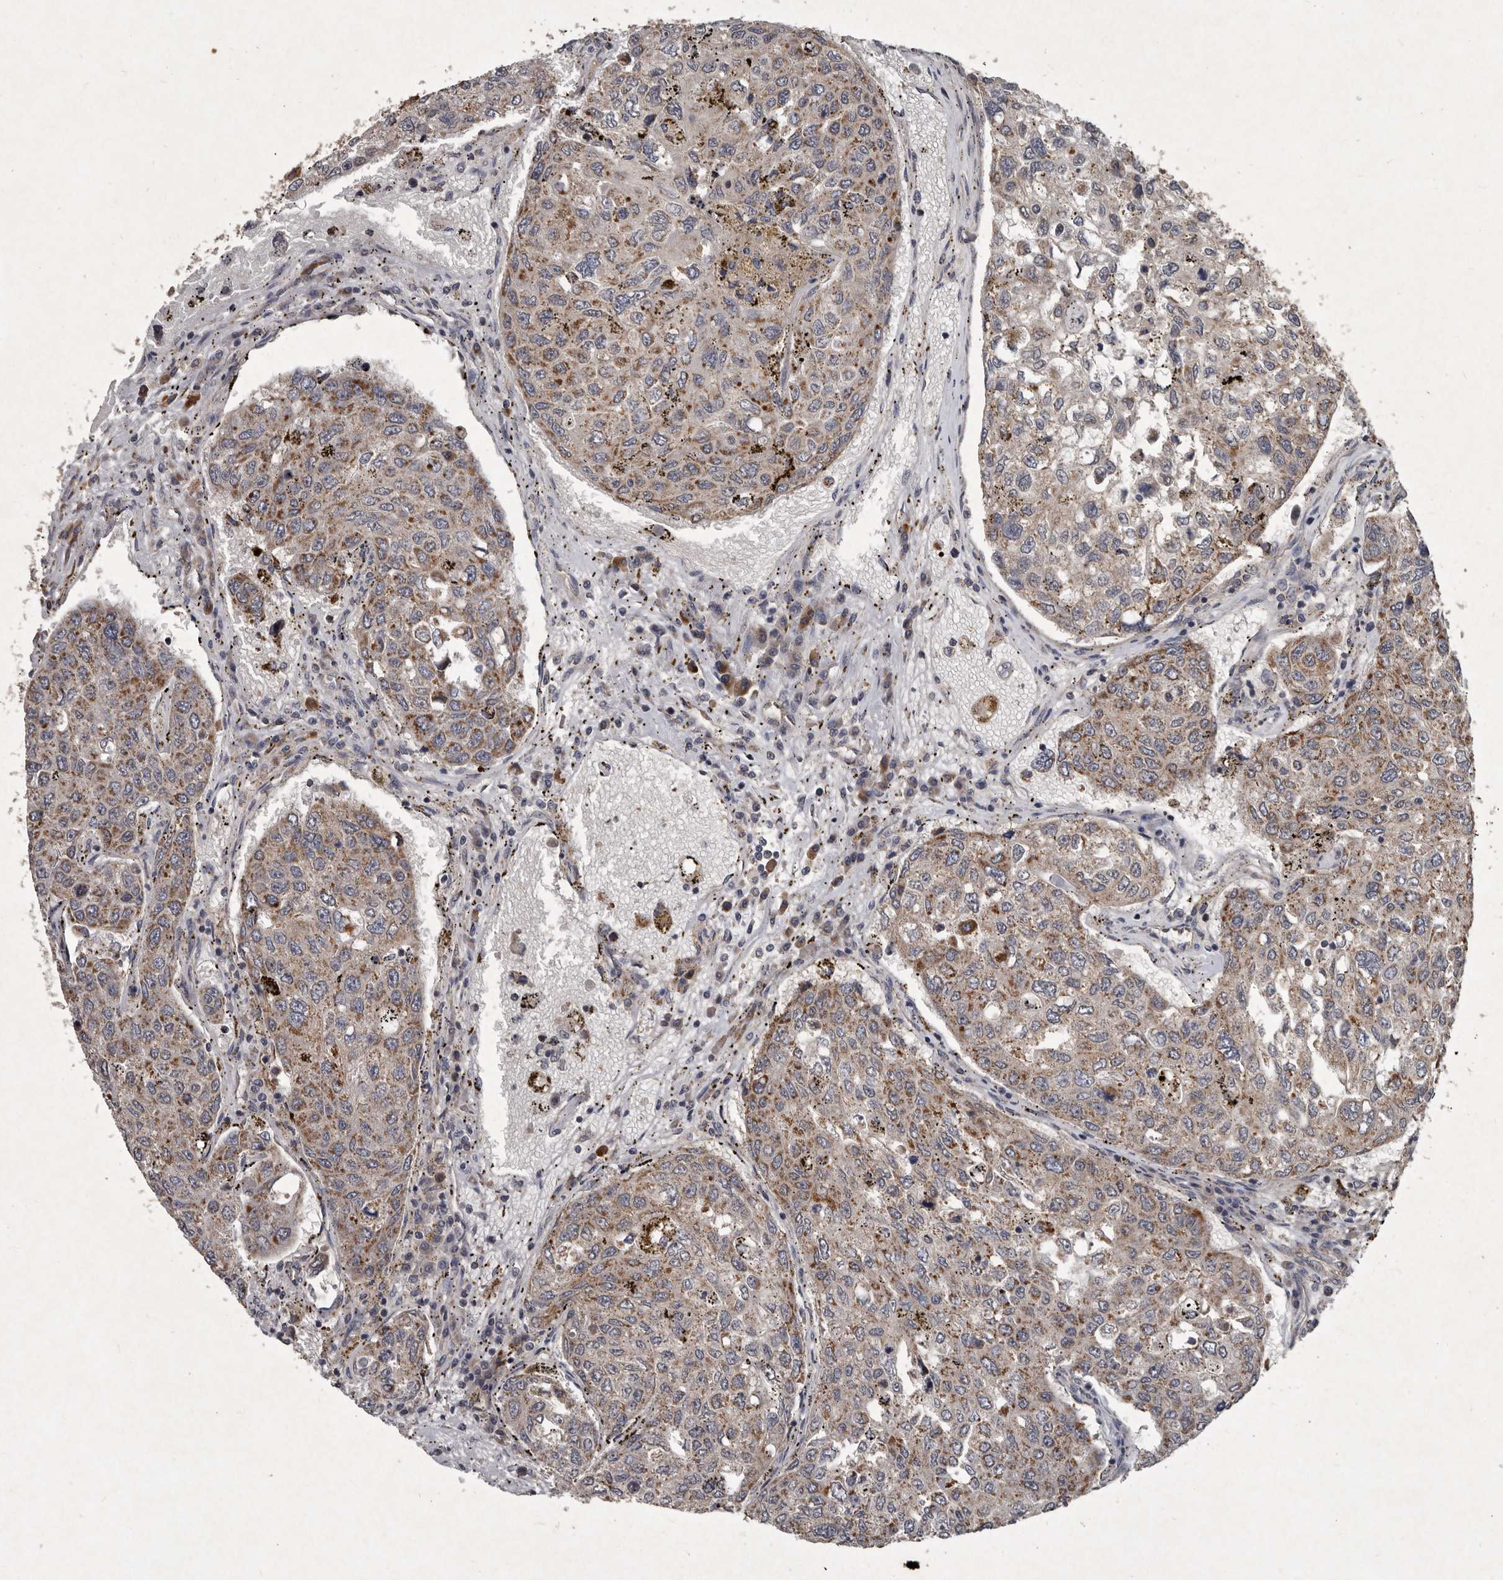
{"staining": {"intensity": "moderate", "quantity": ">75%", "location": "cytoplasmic/membranous"}, "tissue": "urothelial cancer", "cell_type": "Tumor cells", "image_type": "cancer", "snomed": [{"axis": "morphology", "description": "Urothelial carcinoma, High grade"}, {"axis": "topography", "description": "Lymph node"}, {"axis": "topography", "description": "Urinary bladder"}], "caption": "The photomicrograph reveals immunohistochemical staining of high-grade urothelial carcinoma. There is moderate cytoplasmic/membranous positivity is appreciated in about >75% of tumor cells.", "gene": "MRPS15", "patient": {"sex": "male", "age": 51}}